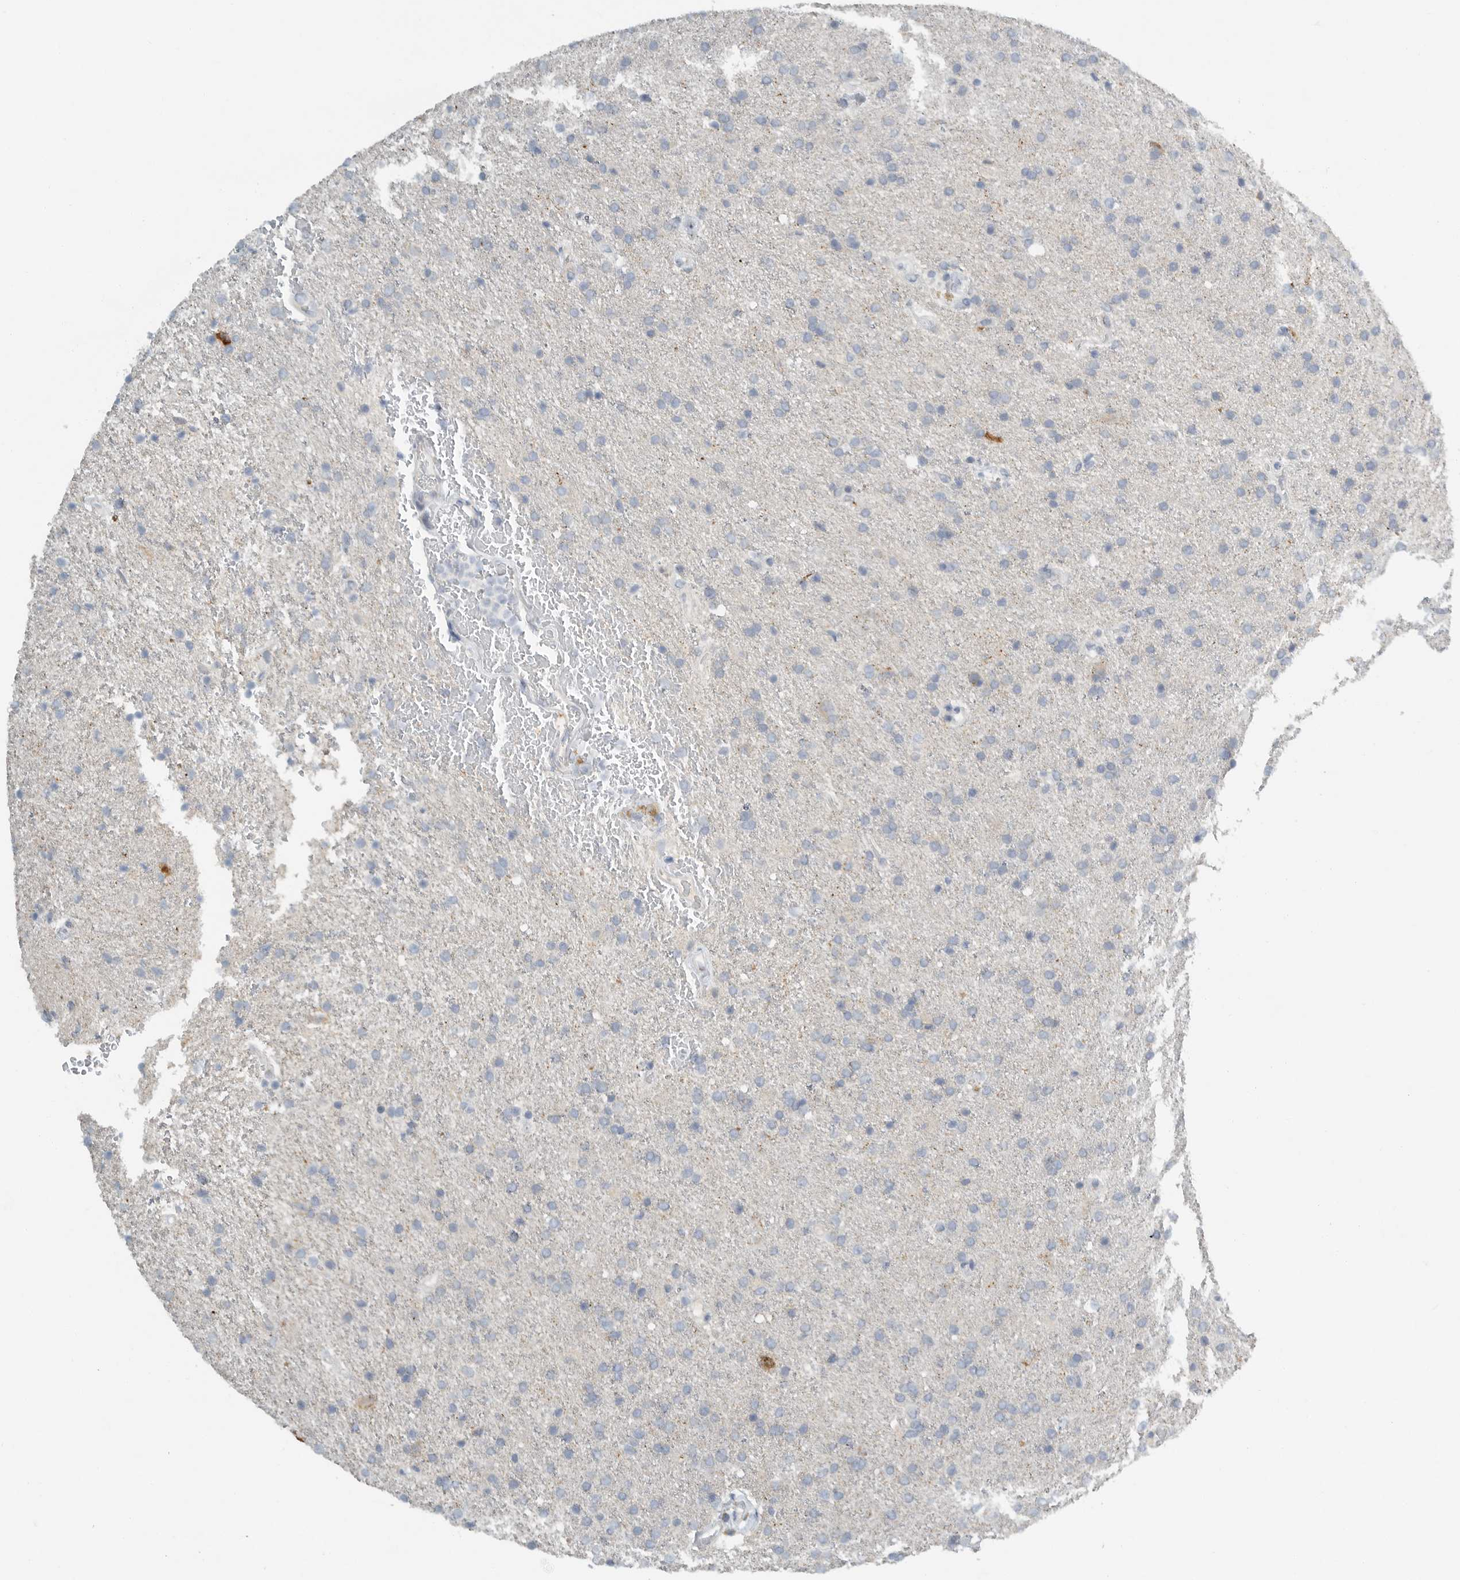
{"staining": {"intensity": "negative", "quantity": "none", "location": "none"}, "tissue": "glioma", "cell_type": "Tumor cells", "image_type": "cancer", "snomed": [{"axis": "morphology", "description": "Glioma, malignant, High grade"}, {"axis": "topography", "description": "Brain"}], "caption": "High power microscopy micrograph of an immunohistochemistry photomicrograph of malignant glioma (high-grade), revealing no significant positivity in tumor cells.", "gene": "PAM", "patient": {"sex": "male", "age": 72}}